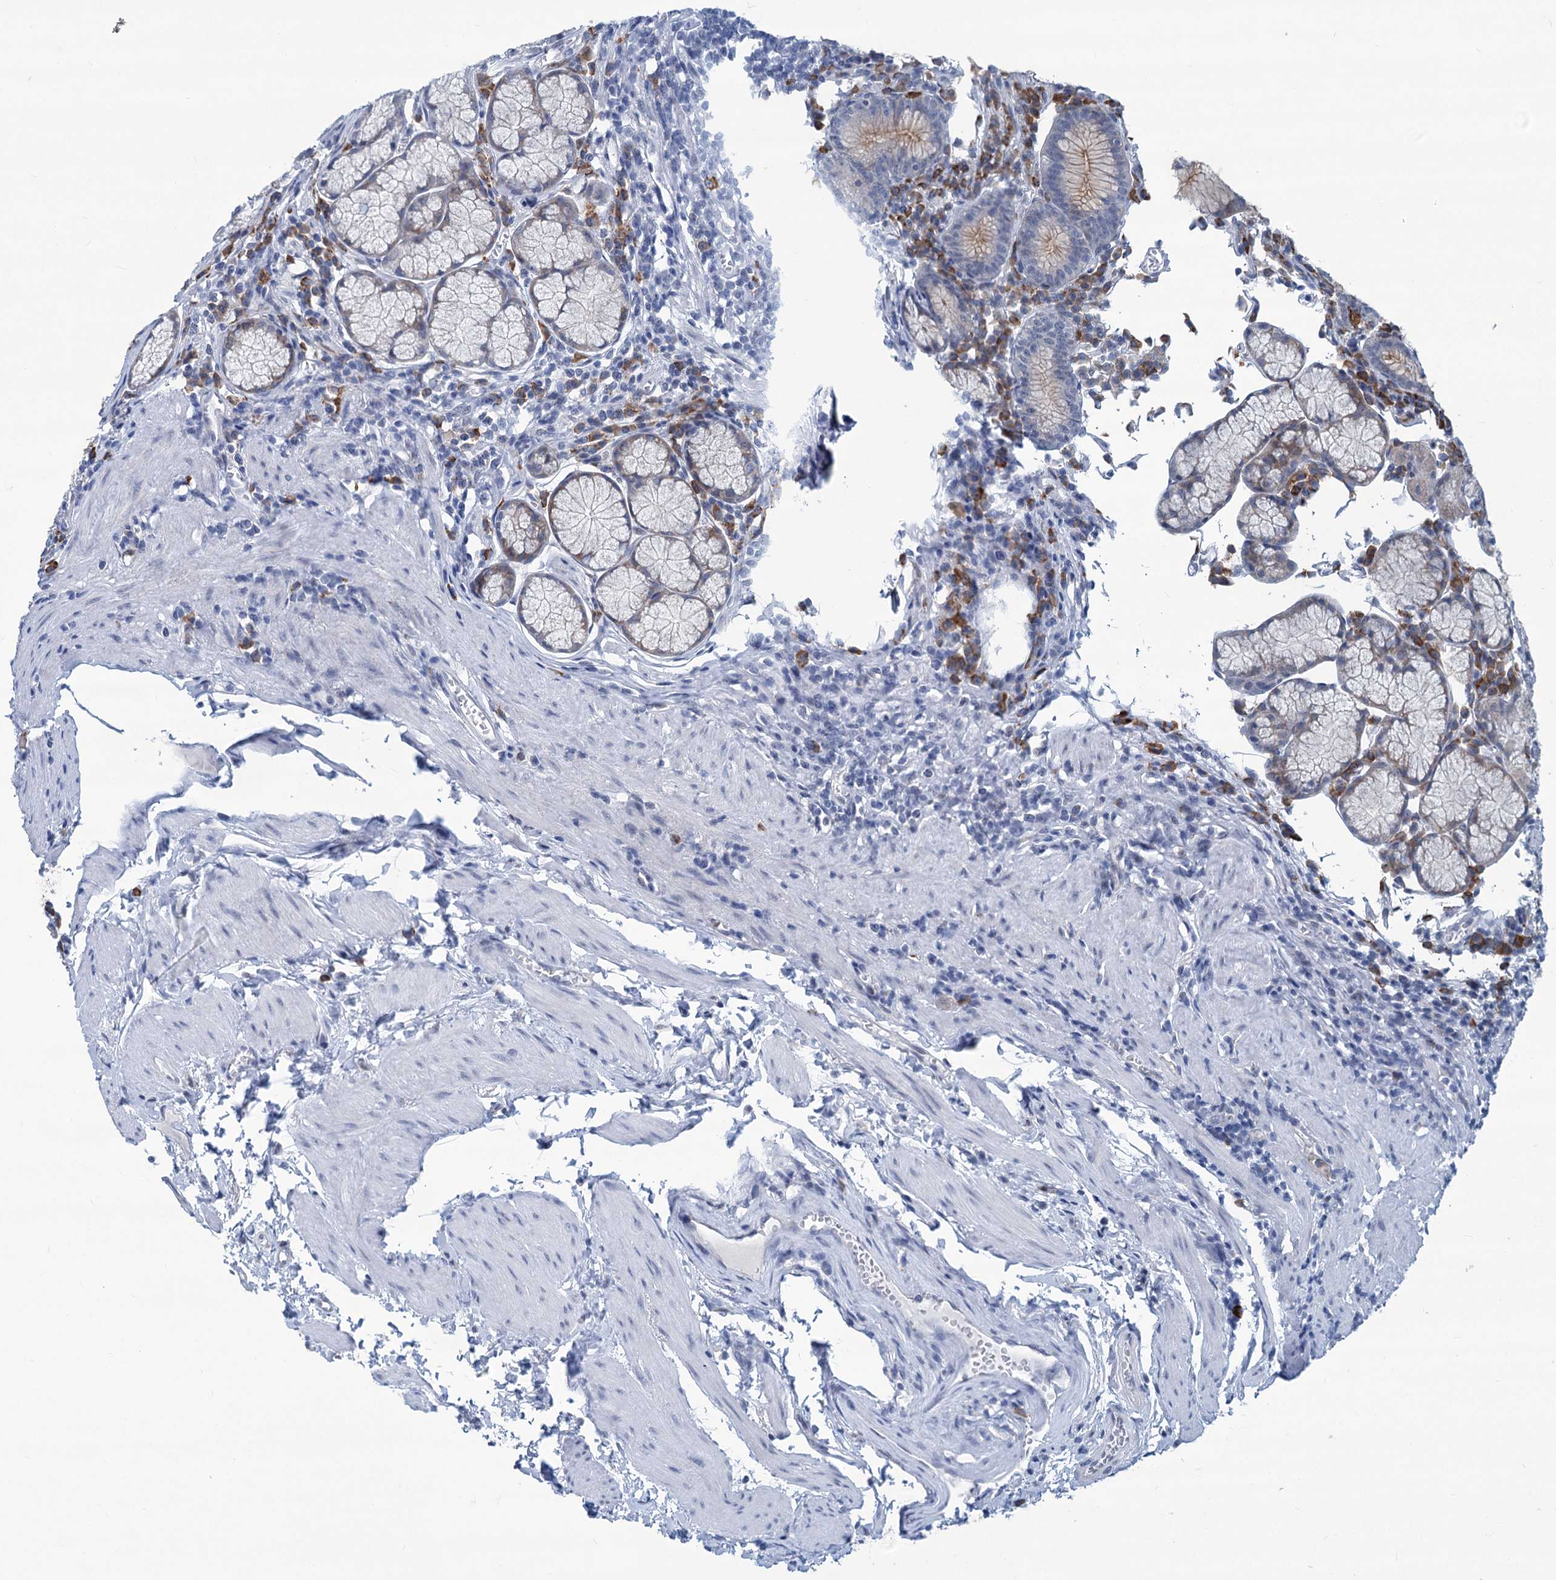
{"staining": {"intensity": "weak", "quantity": "25%-75%", "location": "cytoplasmic/membranous"}, "tissue": "stomach", "cell_type": "Glandular cells", "image_type": "normal", "snomed": [{"axis": "morphology", "description": "Normal tissue, NOS"}, {"axis": "topography", "description": "Stomach"}], "caption": "Weak cytoplasmic/membranous positivity for a protein is appreciated in approximately 25%-75% of glandular cells of normal stomach using IHC.", "gene": "NEU3", "patient": {"sex": "male", "age": 55}}